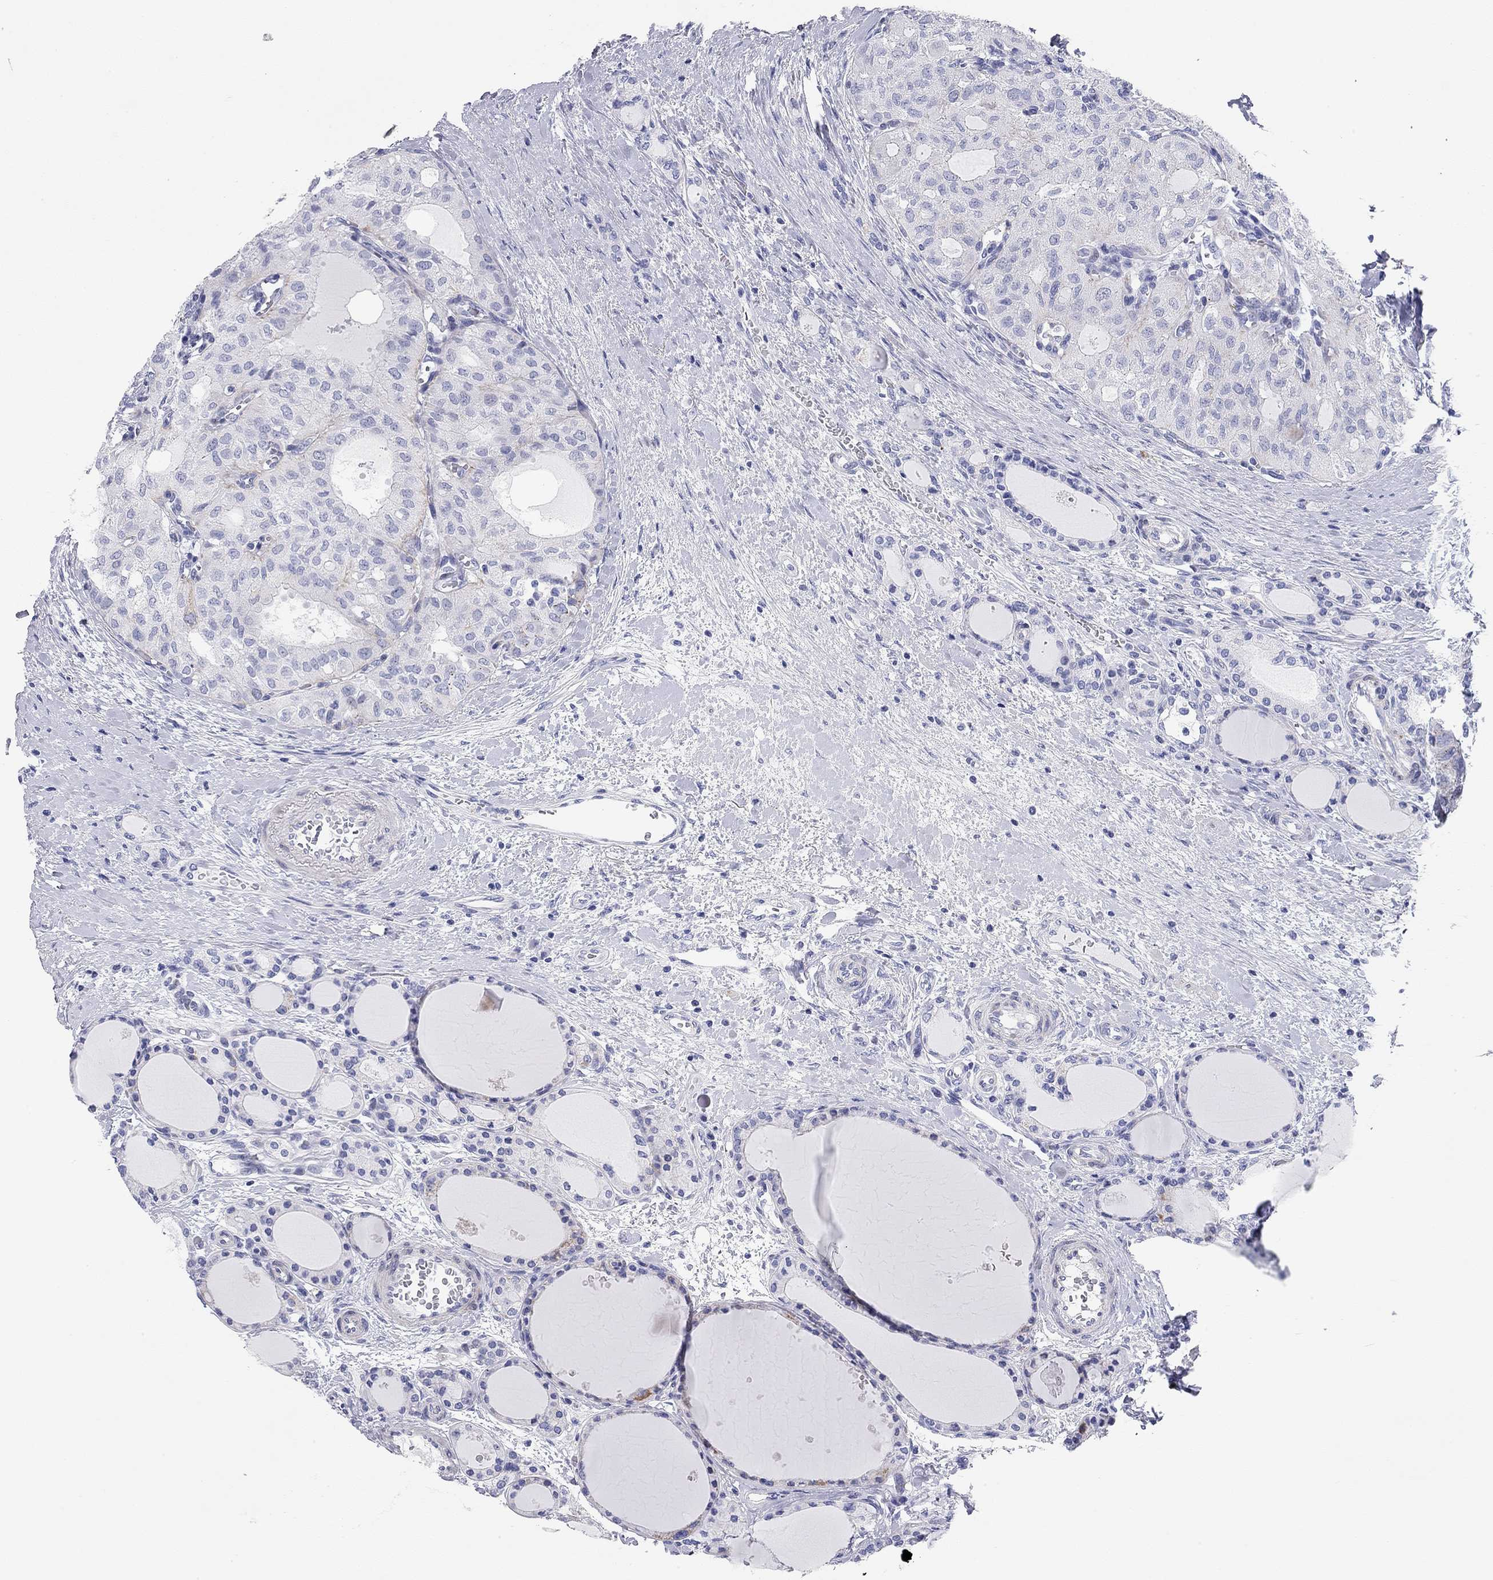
{"staining": {"intensity": "negative", "quantity": "none", "location": "none"}, "tissue": "thyroid cancer", "cell_type": "Tumor cells", "image_type": "cancer", "snomed": [{"axis": "morphology", "description": "Follicular adenoma carcinoma, NOS"}, {"axis": "topography", "description": "Thyroid gland"}], "caption": "Follicular adenoma carcinoma (thyroid) was stained to show a protein in brown. There is no significant staining in tumor cells. (DAB IHC with hematoxylin counter stain).", "gene": "CHI3L2", "patient": {"sex": "male", "age": 75}}